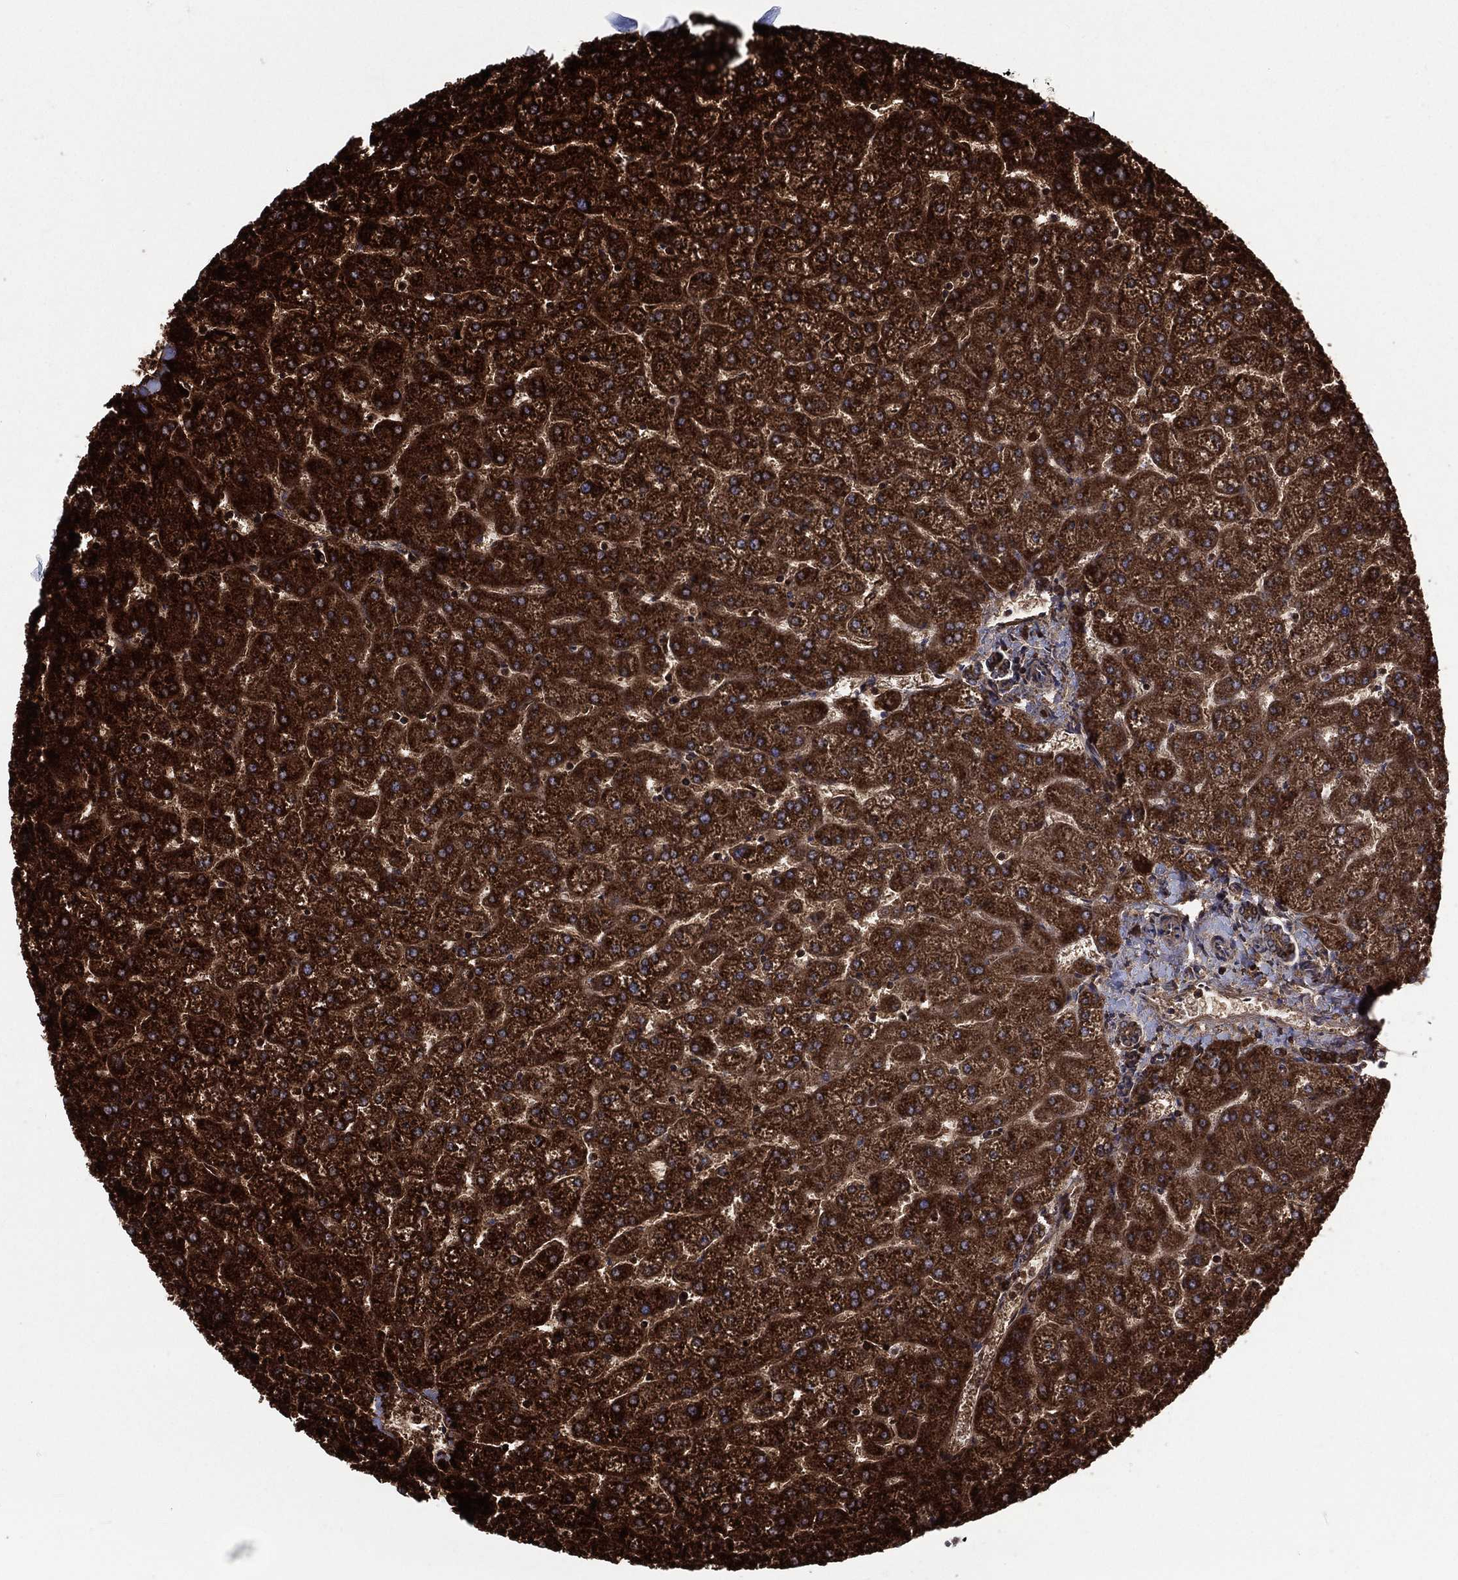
{"staining": {"intensity": "moderate", "quantity": ">75%", "location": "cytoplasmic/membranous"}, "tissue": "liver", "cell_type": "Cholangiocytes", "image_type": "normal", "snomed": [{"axis": "morphology", "description": "Normal tissue, NOS"}, {"axis": "topography", "description": "Liver"}], "caption": "The image demonstrates immunohistochemical staining of benign liver. There is moderate cytoplasmic/membranous positivity is present in about >75% of cholangiocytes. The protein is stained brown, and the nuclei are stained in blue (DAB (3,3'-diaminobenzidine) IHC with brightfield microscopy, high magnification).", "gene": "ANKRD37", "patient": {"sex": "female", "age": 32}}